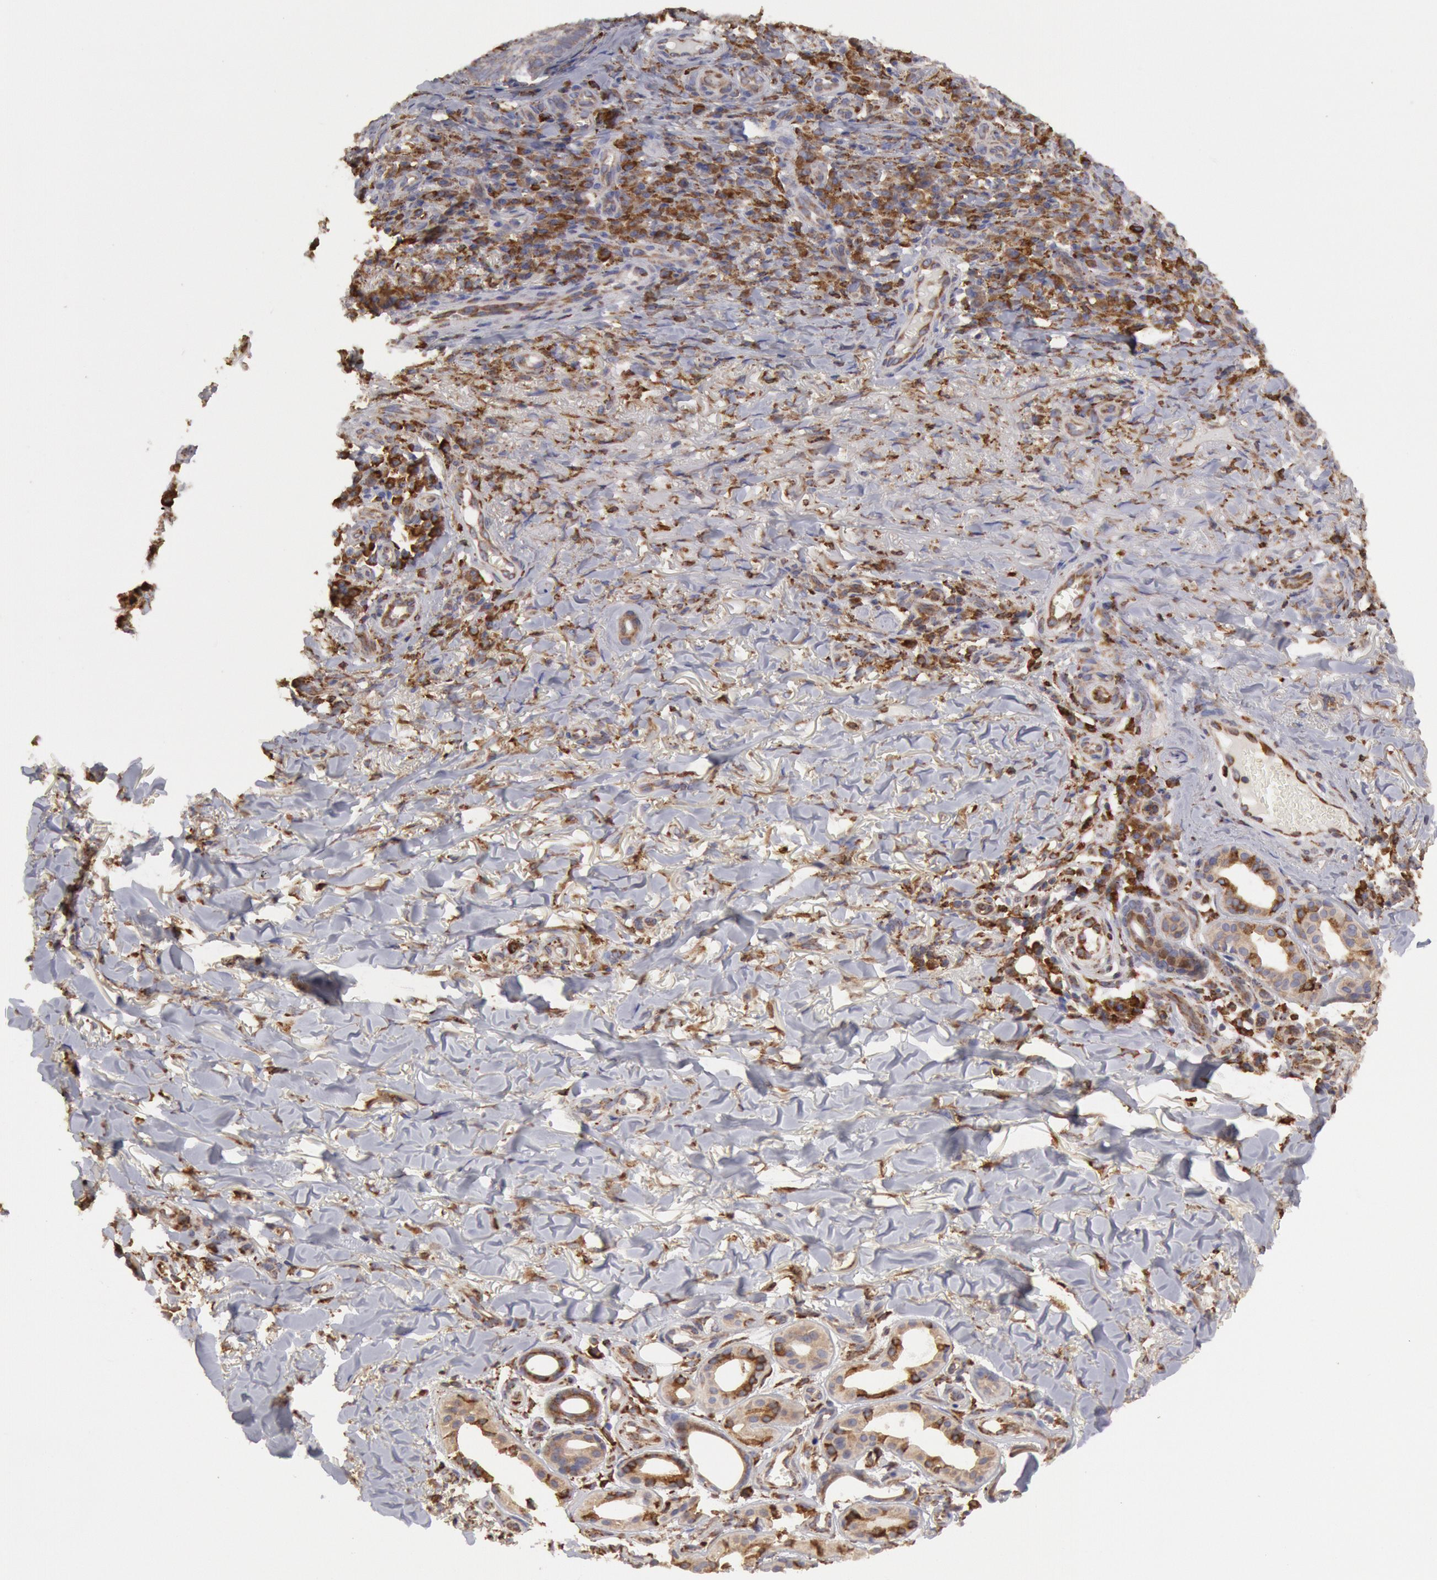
{"staining": {"intensity": "weak", "quantity": ">75%", "location": "cytoplasmic/membranous"}, "tissue": "skin cancer", "cell_type": "Tumor cells", "image_type": "cancer", "snomed": [{"axis": "morphology", "description": "Basal cell carcinoma"}, {"axis": "topography", "description": "Skin"}], "caption": "High-power microscopy captured an IHC micrograph of skin cancer, revealing weak cytoplasmic/membranous expression in approximately >75% of tumor cells.", "gene": "ERP44", "patient": {"sex": "male", "age": 81}}